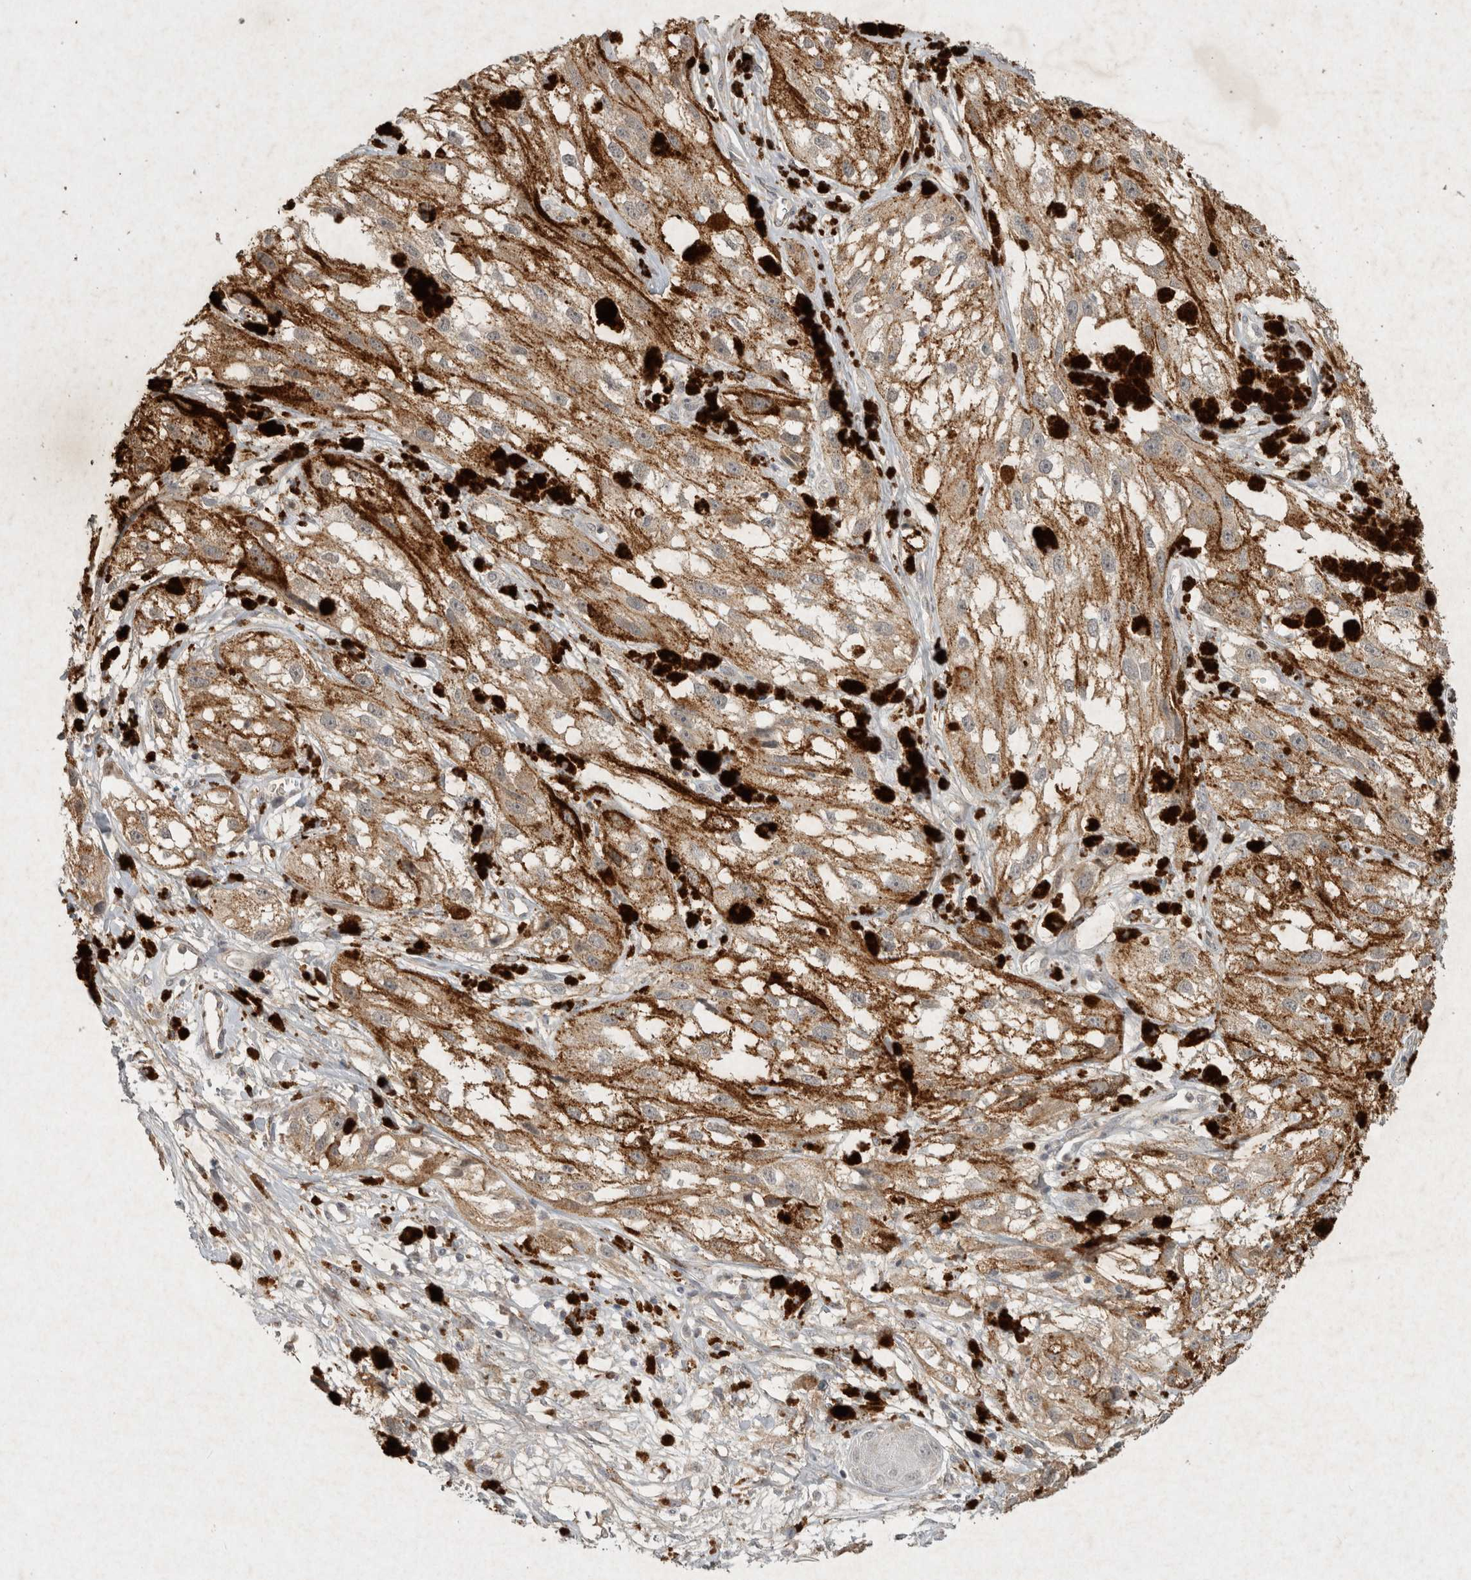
{"staining": {"intensity": "weak", "quantity": ">75%", "location": "cytoplasmic/membranous"}, "tissue": "melanoma", "cell_type": "Tumor cells", "image_type": "cancer", "snomed": [{"axis": "morphology", "description": "Malignant melanoma, NOS"}, {"axis": "topography", "description": "Skin"}], "caption": "Human malignant melanoma stained with a brown dye shows weak cytoplasmic/membranous positive staining in approximately >75% of tumor cells.", "gene": "LOXL2", "patient": {"sex": "male", "age": 88}}